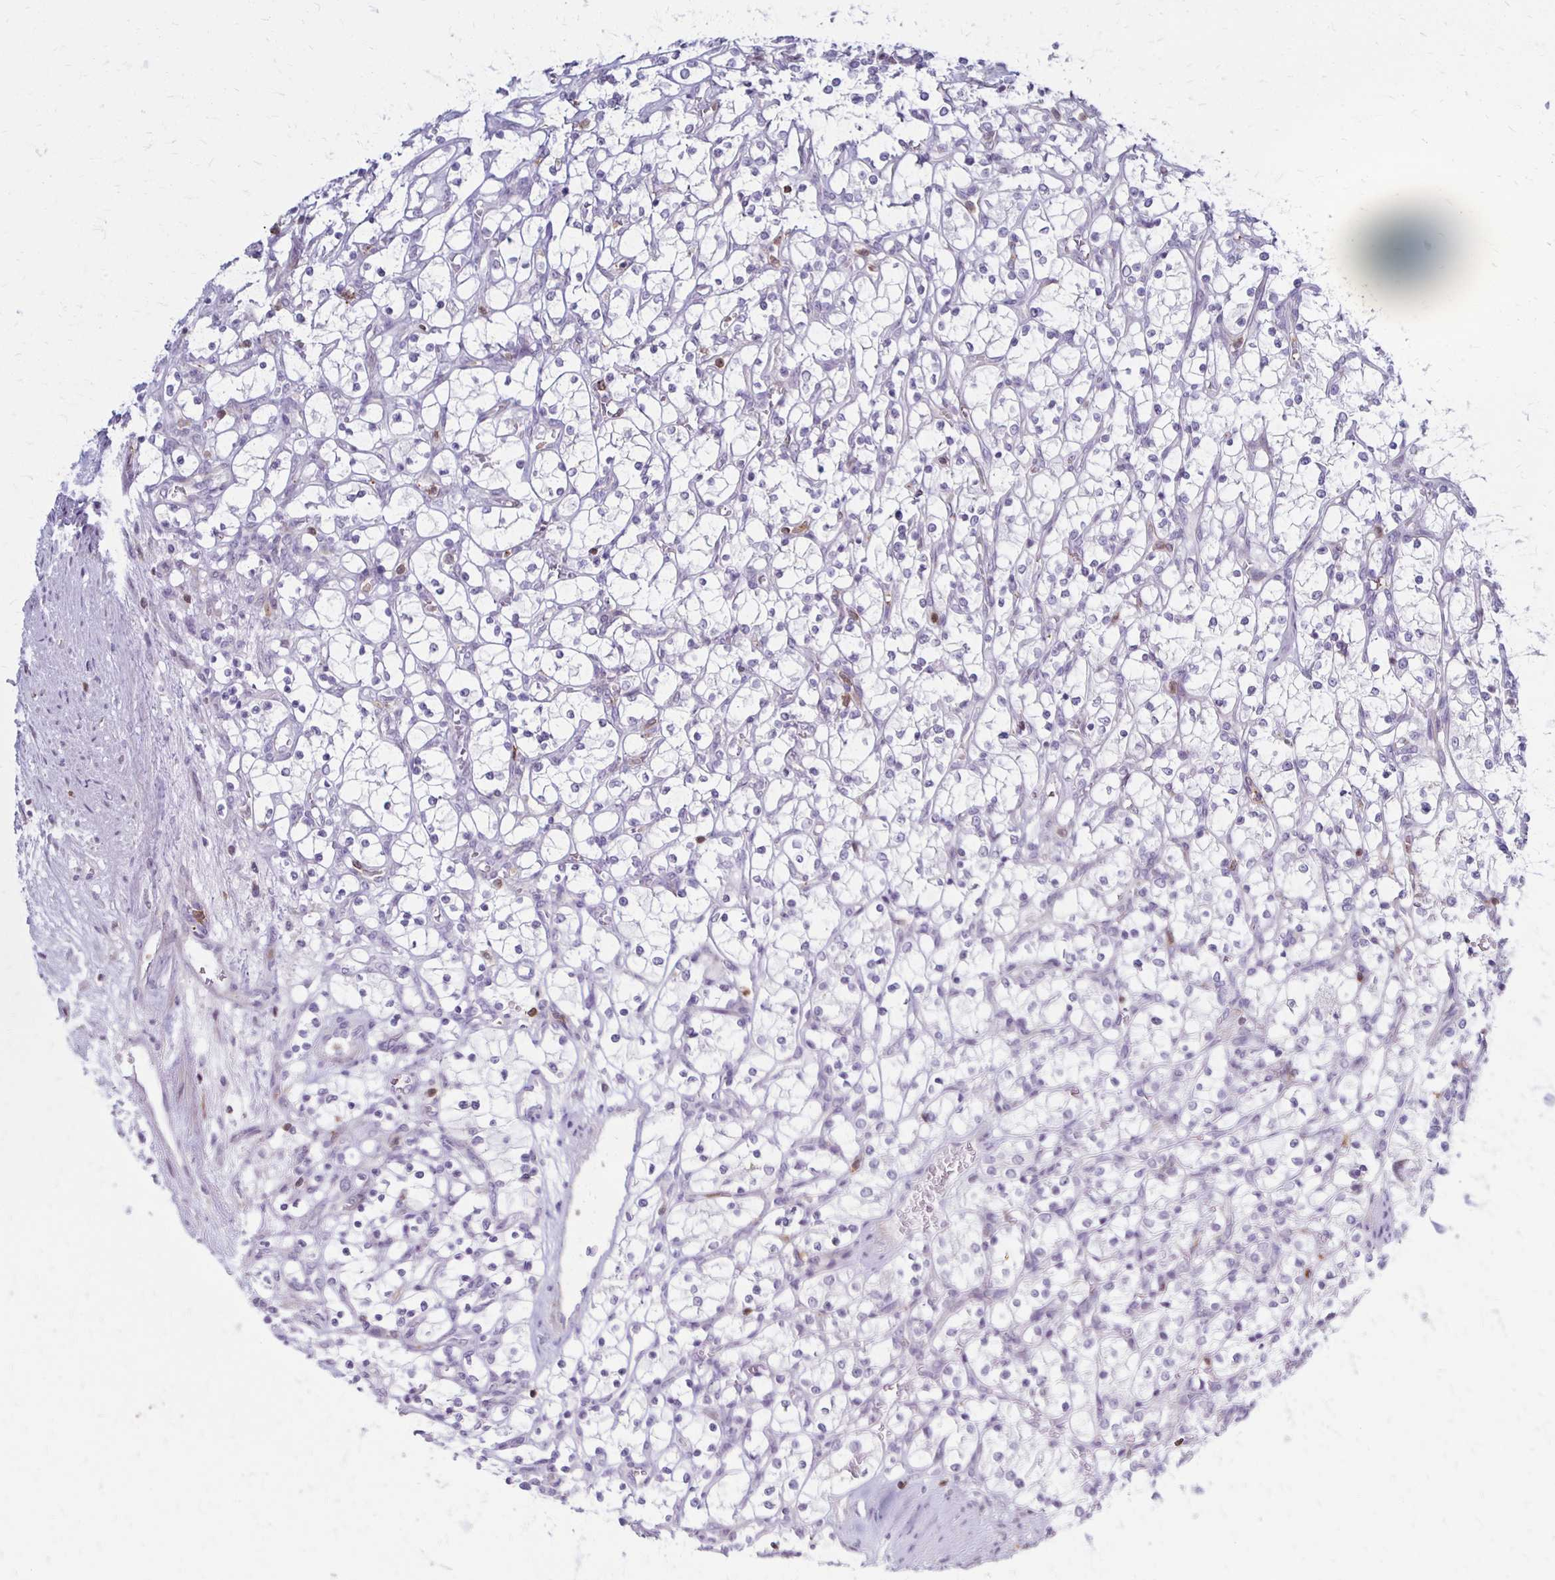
{"staining": {"intensity": "negative", "quantity": "none", "location": "none"}, "tissue": "renal cancer", "cell_type": "Tumor cells", "image_type": "cancer", "snomed": [{"axis": "morphology", "description": "Adenocarcinoma, NOS"}, {"axis": "topography", "description": "Kidney"}], "caption": "Immunohistochemistry photomicrograph of neoplastic tissue: renal cancer stained with DAB (3,3'-diaminobenzidine) shows no significant protein expression in tumor cells. (Brightfield microscopy of DAB (3,3'-diaminobenzidine) immunohistochemistry at high magnification).", "gene": "CCL21", "patient": {"sex": "female", "age": 69}}